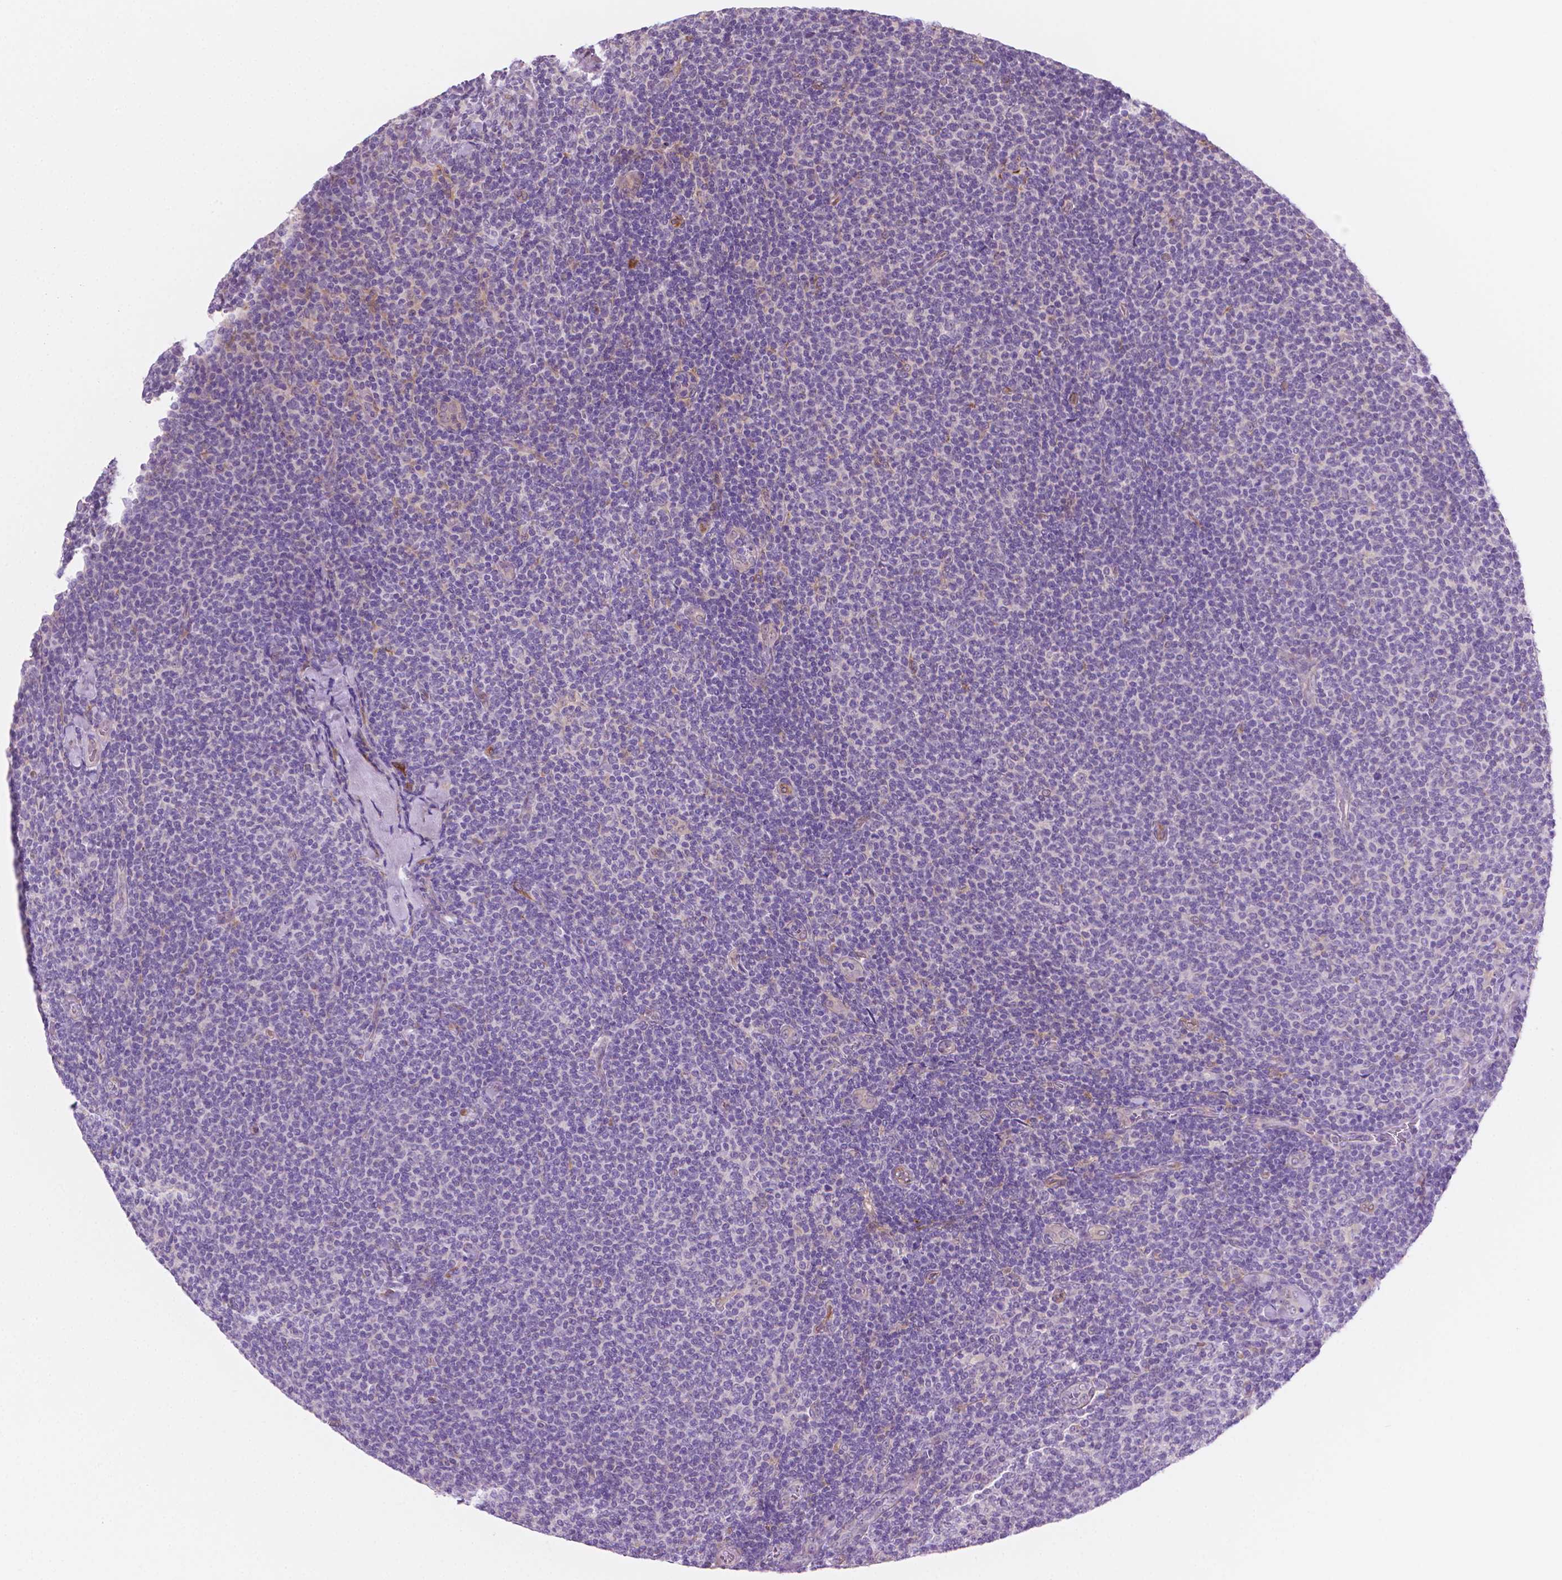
{"staining": {"intensity": "negative", "quantity": "none", "location": "none"}, "tissue": "lymphoma", "cell_type": "Tumor cells", "image_type": "cancer", "snomed": [{"axis": "morphology", "description": "Malignant lymphoma, non-Hodgkin's type, Low grade"}, {"axis": "topography", "description": "Lymph node"}], "caption": "IHC of malignant lymphoma, non-Hodgkin's type (low-grade) demonstrates no expression in tumor cells.", "gene": "EPPK1", "patient": {"sex": "male", "age": 52}}